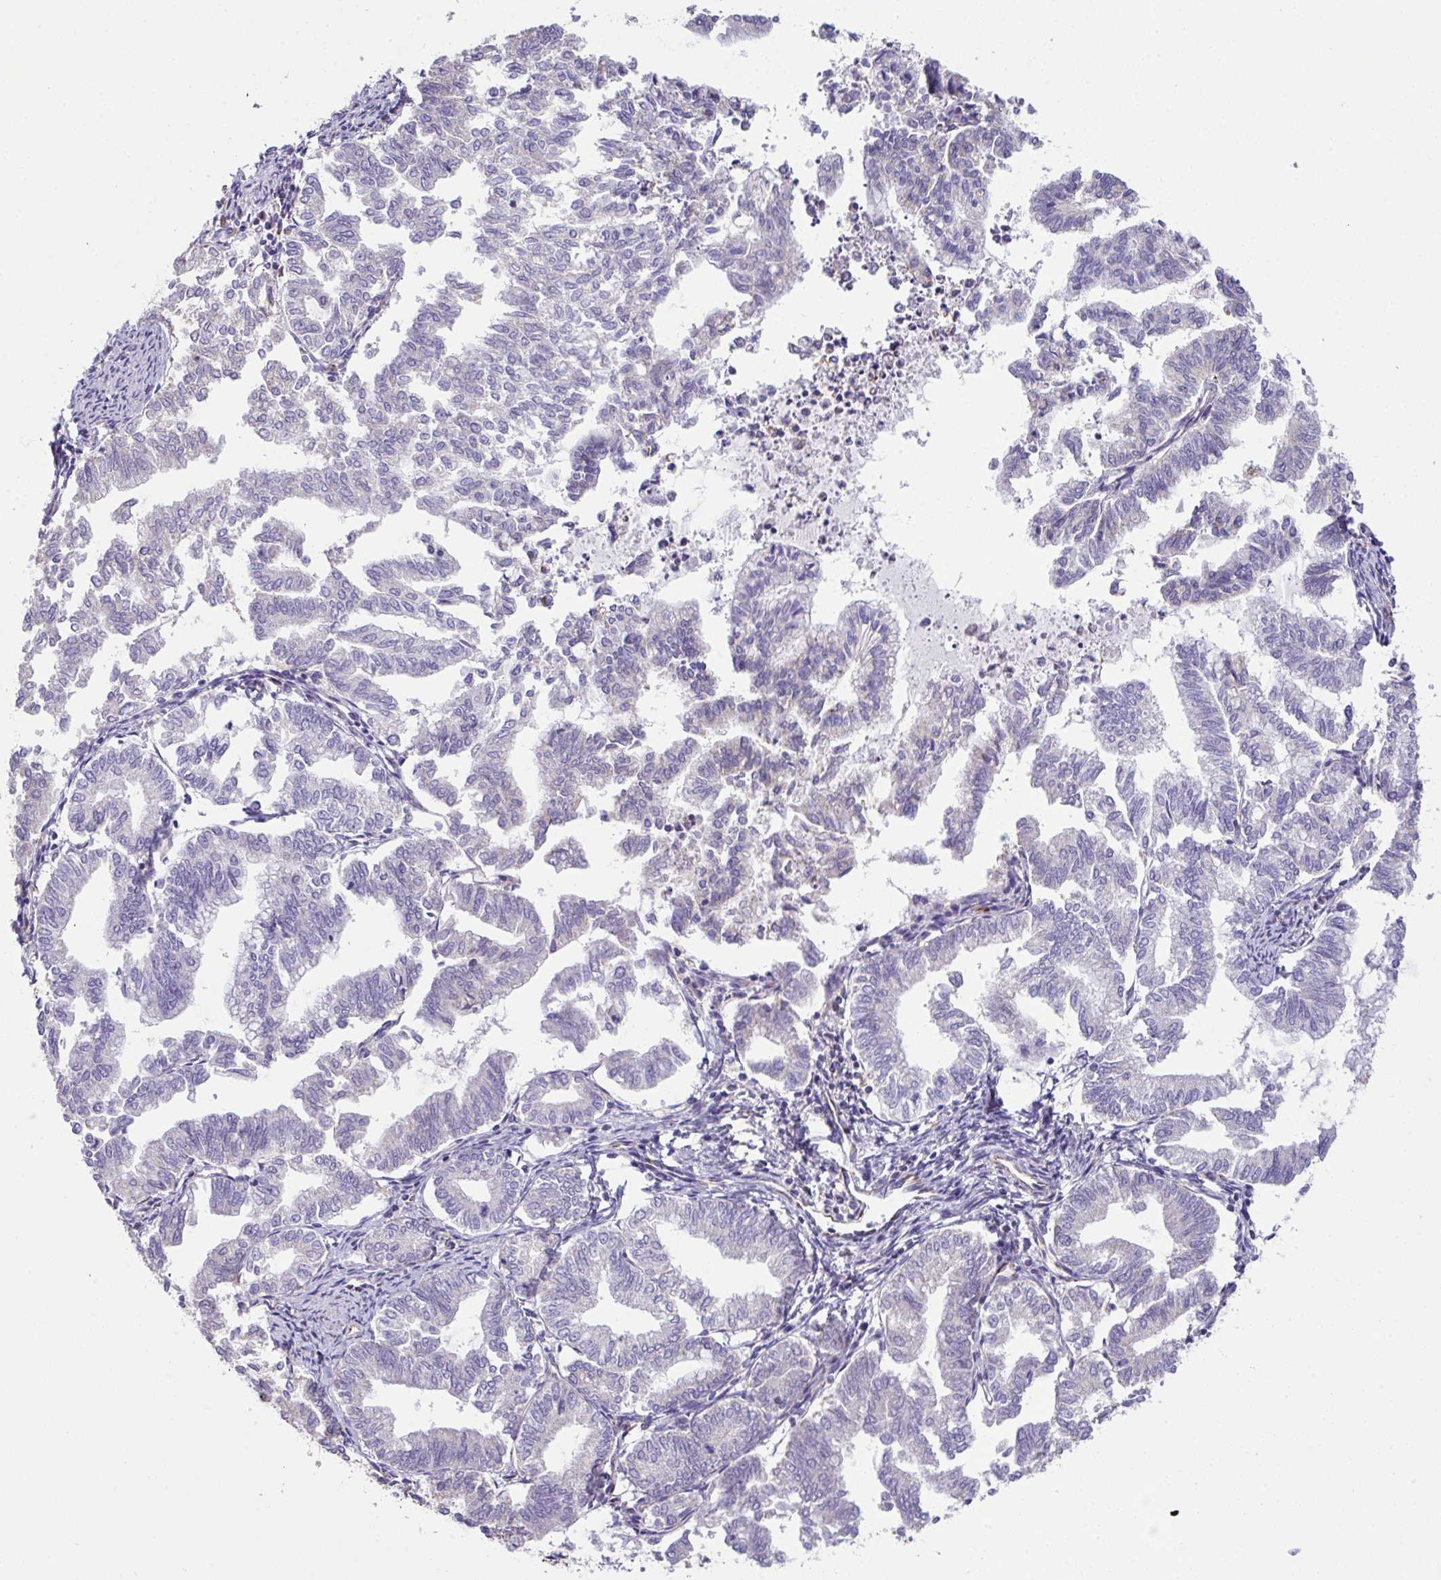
{"staining": {"intensity": "negative", "quantity": "none", "location": "none"}, "tissue": "endometrial cancer", "cell_type": "Tumor cells", "image_type": "cancer", "snomed": [{"axis": "morphology", "description": "Adenocarcinoma, NOS"}, {"axis": "topography", "description": "Endometrium"}], "caption": "DAB immunohistochemical staining of endometrial cancer reveals no significant expression in tumor cells.", "gene": "DOK7", "patient": {"sex": "female", "age": 79}}